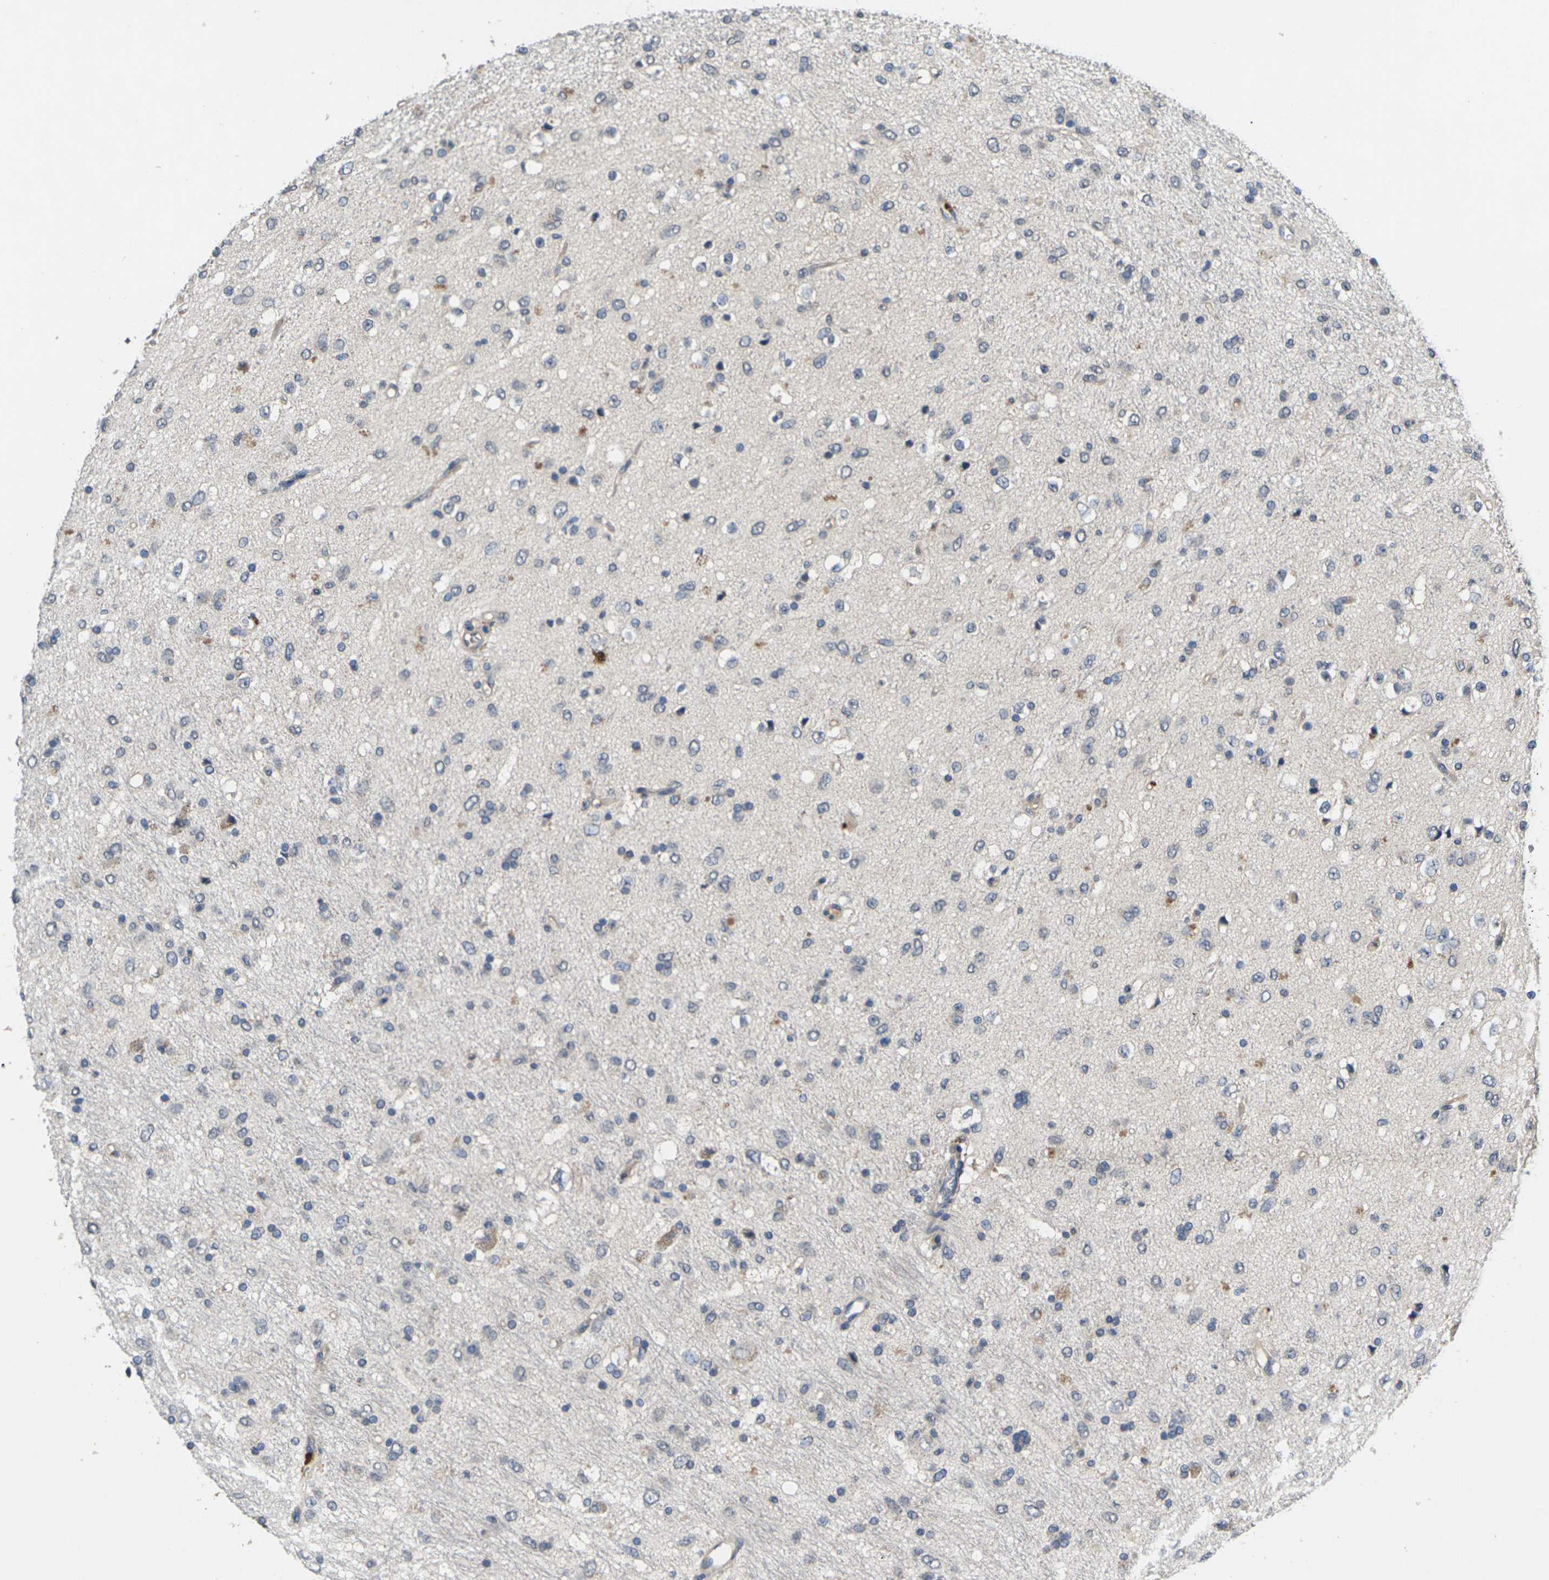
{"staining": {"intensity": "negative", "quantity": "none", "location": "none"}, "tissue": "glioma", "cell_type": "Tumor cells", "image_type": "cancer", "snomed": [{"axis": "morphology", "description": "Glioma, malignant, Low grade"}, {"axis": "topography", "description": "Brain"}], "caption": "A histopathology image of glioma stained for a protein demonstrates no brown staining in tumor cells.", "gene": "SLC2A2", "patient": {"sex": "male", "age": 77}}